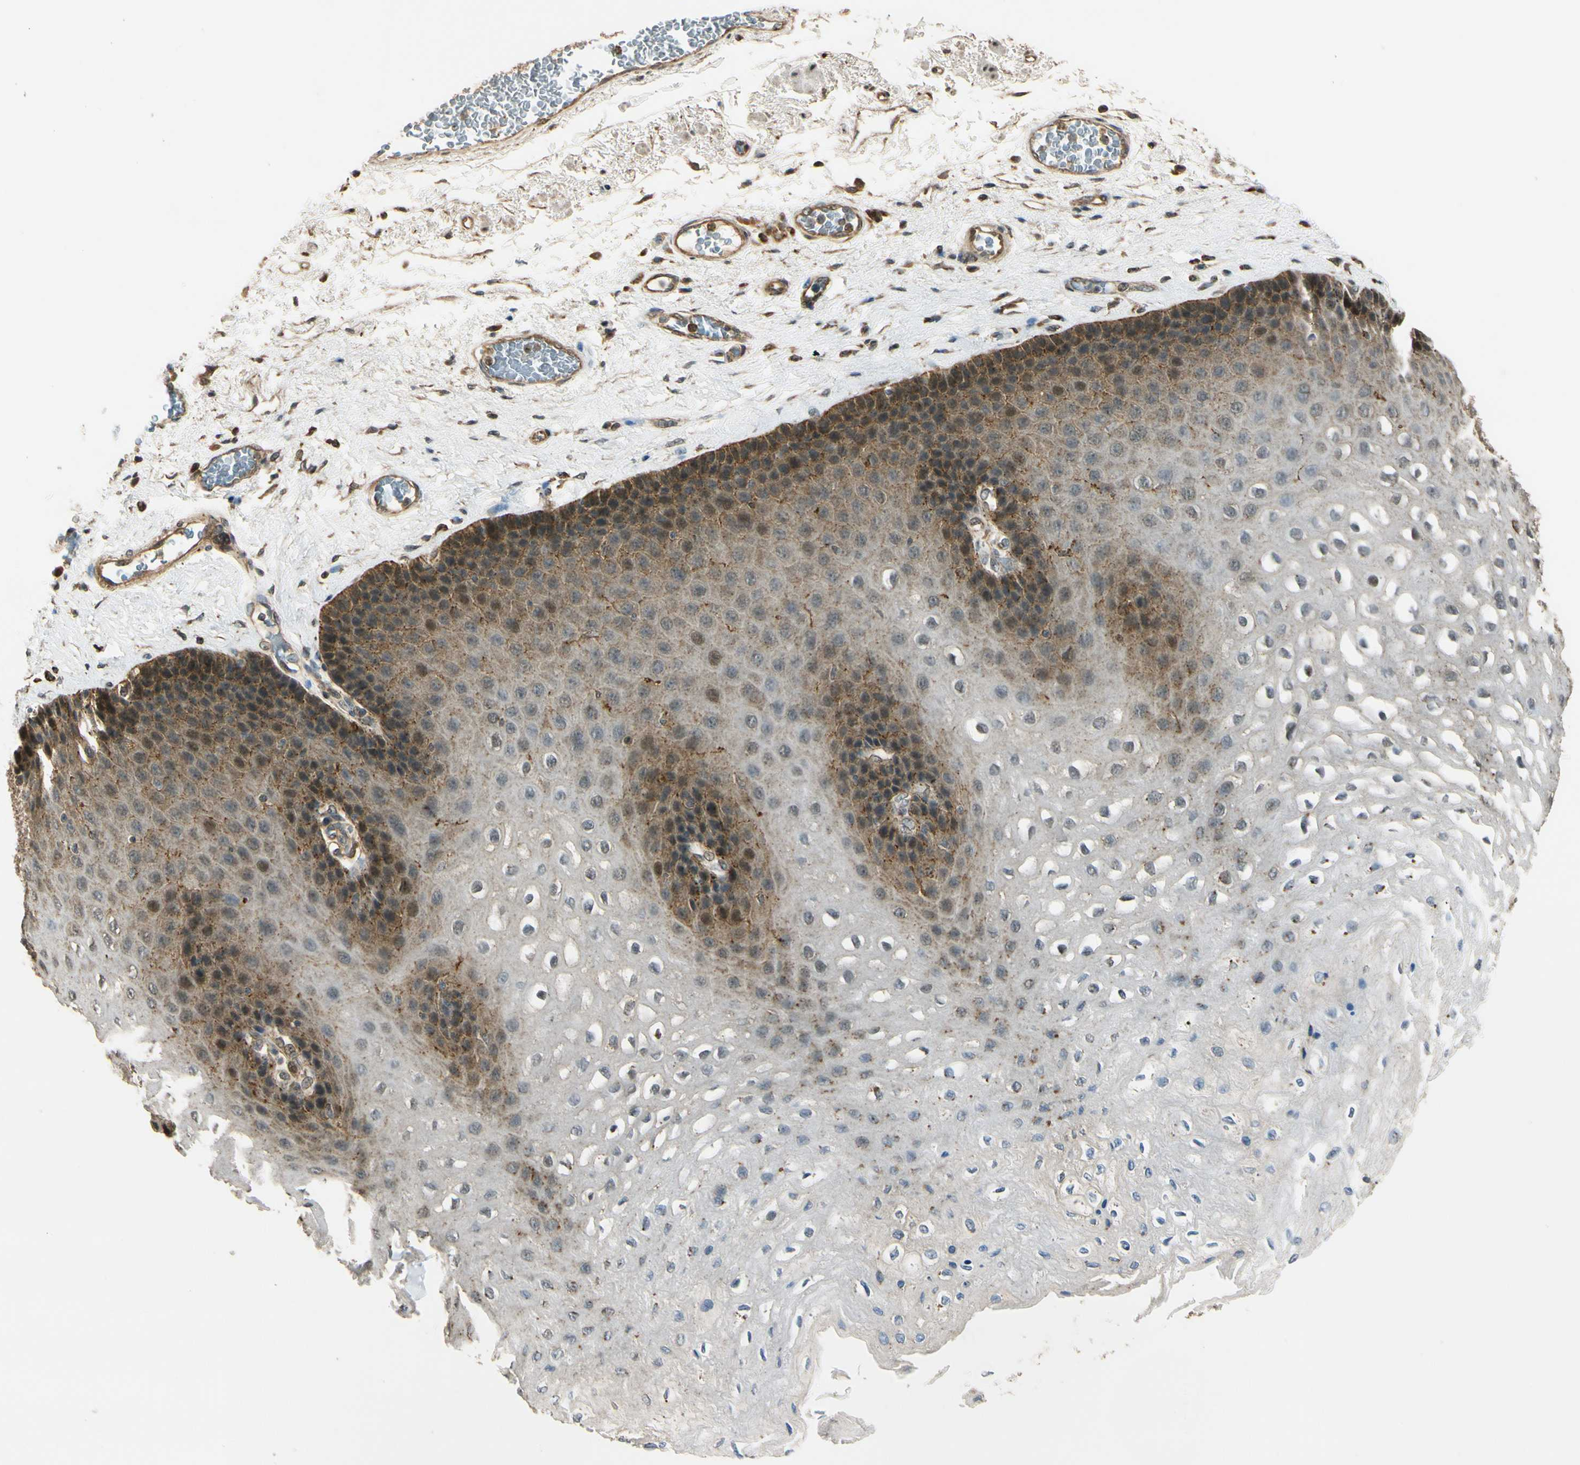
{"staining": {"intensity": "moderate", "quantity": "25%-75%", "location": "cytoplasmic/membranous,nuclear"}, "tissue": "esophagus", "cell_type": "Squamous epithelial cells", "image_type": "normal", "snomed": [{"axis": "morphology", "description": "Normal tissue, NOS"}, {"axis": "topography", "description": "Esophagus"}], "caption": "This micrograph displays immunohistochemistry (IHC) staining of unremarkable esophagus, with medium moderate cytoplasmic/membranous,nuclear staining in about 25%-75% of squamous epithelial cells.", "gene": "LAMTOR1", "patient": {"sex": "female", "age": 72}}